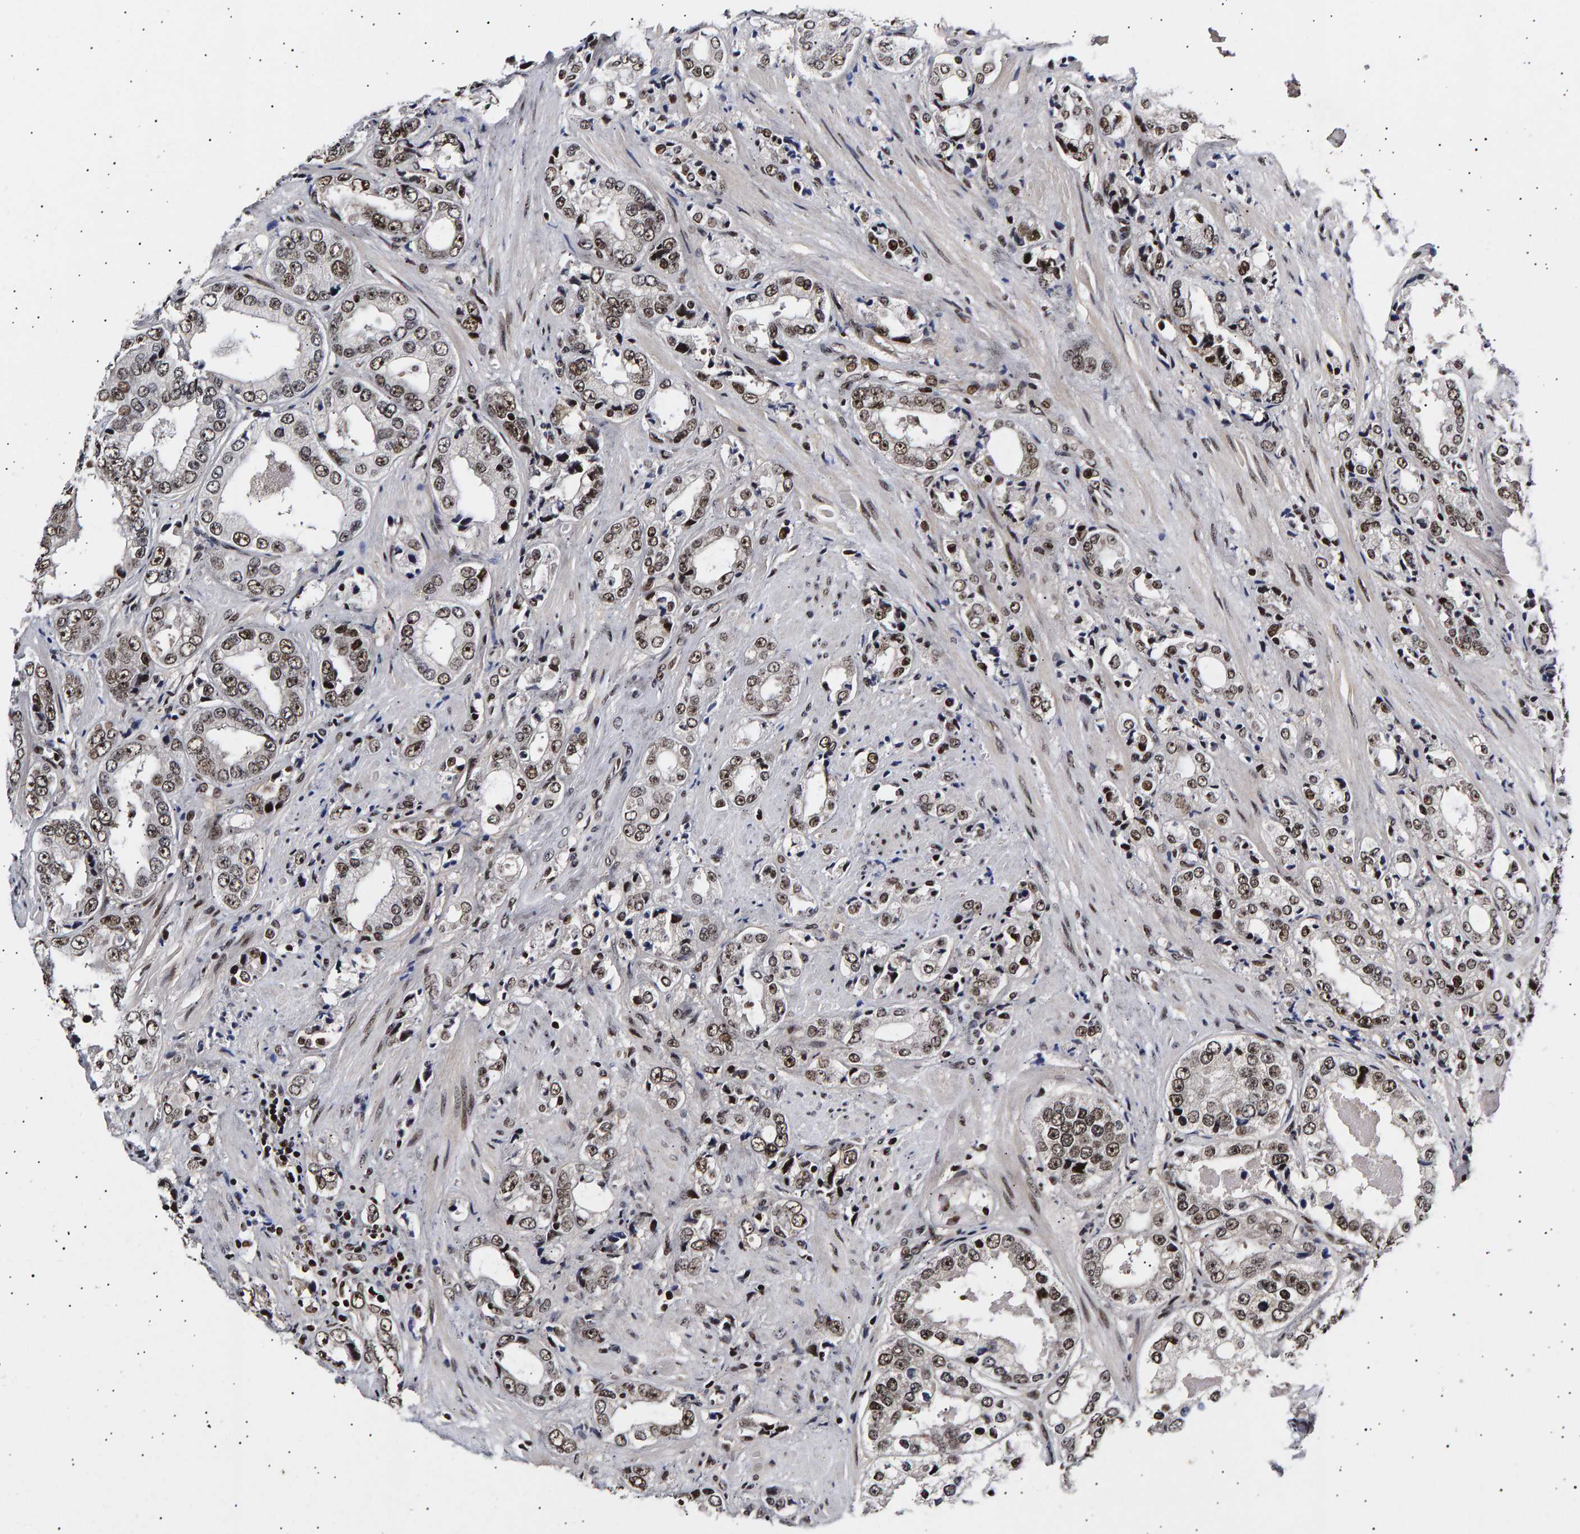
{"staining": {"intensity": "moderate", "quantity": ">75%", "location": "nuclear"}, "tissue": "prostate cancer", "cell_type": "Tumor cells", "image_type": "cancer", "snomed": [{"axis": "morphology", "description": "Adenocarcinoma, High grade"}, {"axis": "topography", "description": "Prostate"}], "caption": "Approximately >75% of tumor cells in prostate cancer (high-grade adenocarcinoma) demonstrate moderate nuclear protein staining as visualized by brown immunohistochemical staining.", "gene": "ANKRD40", "patient": {"sex": "male", "age": 61}}